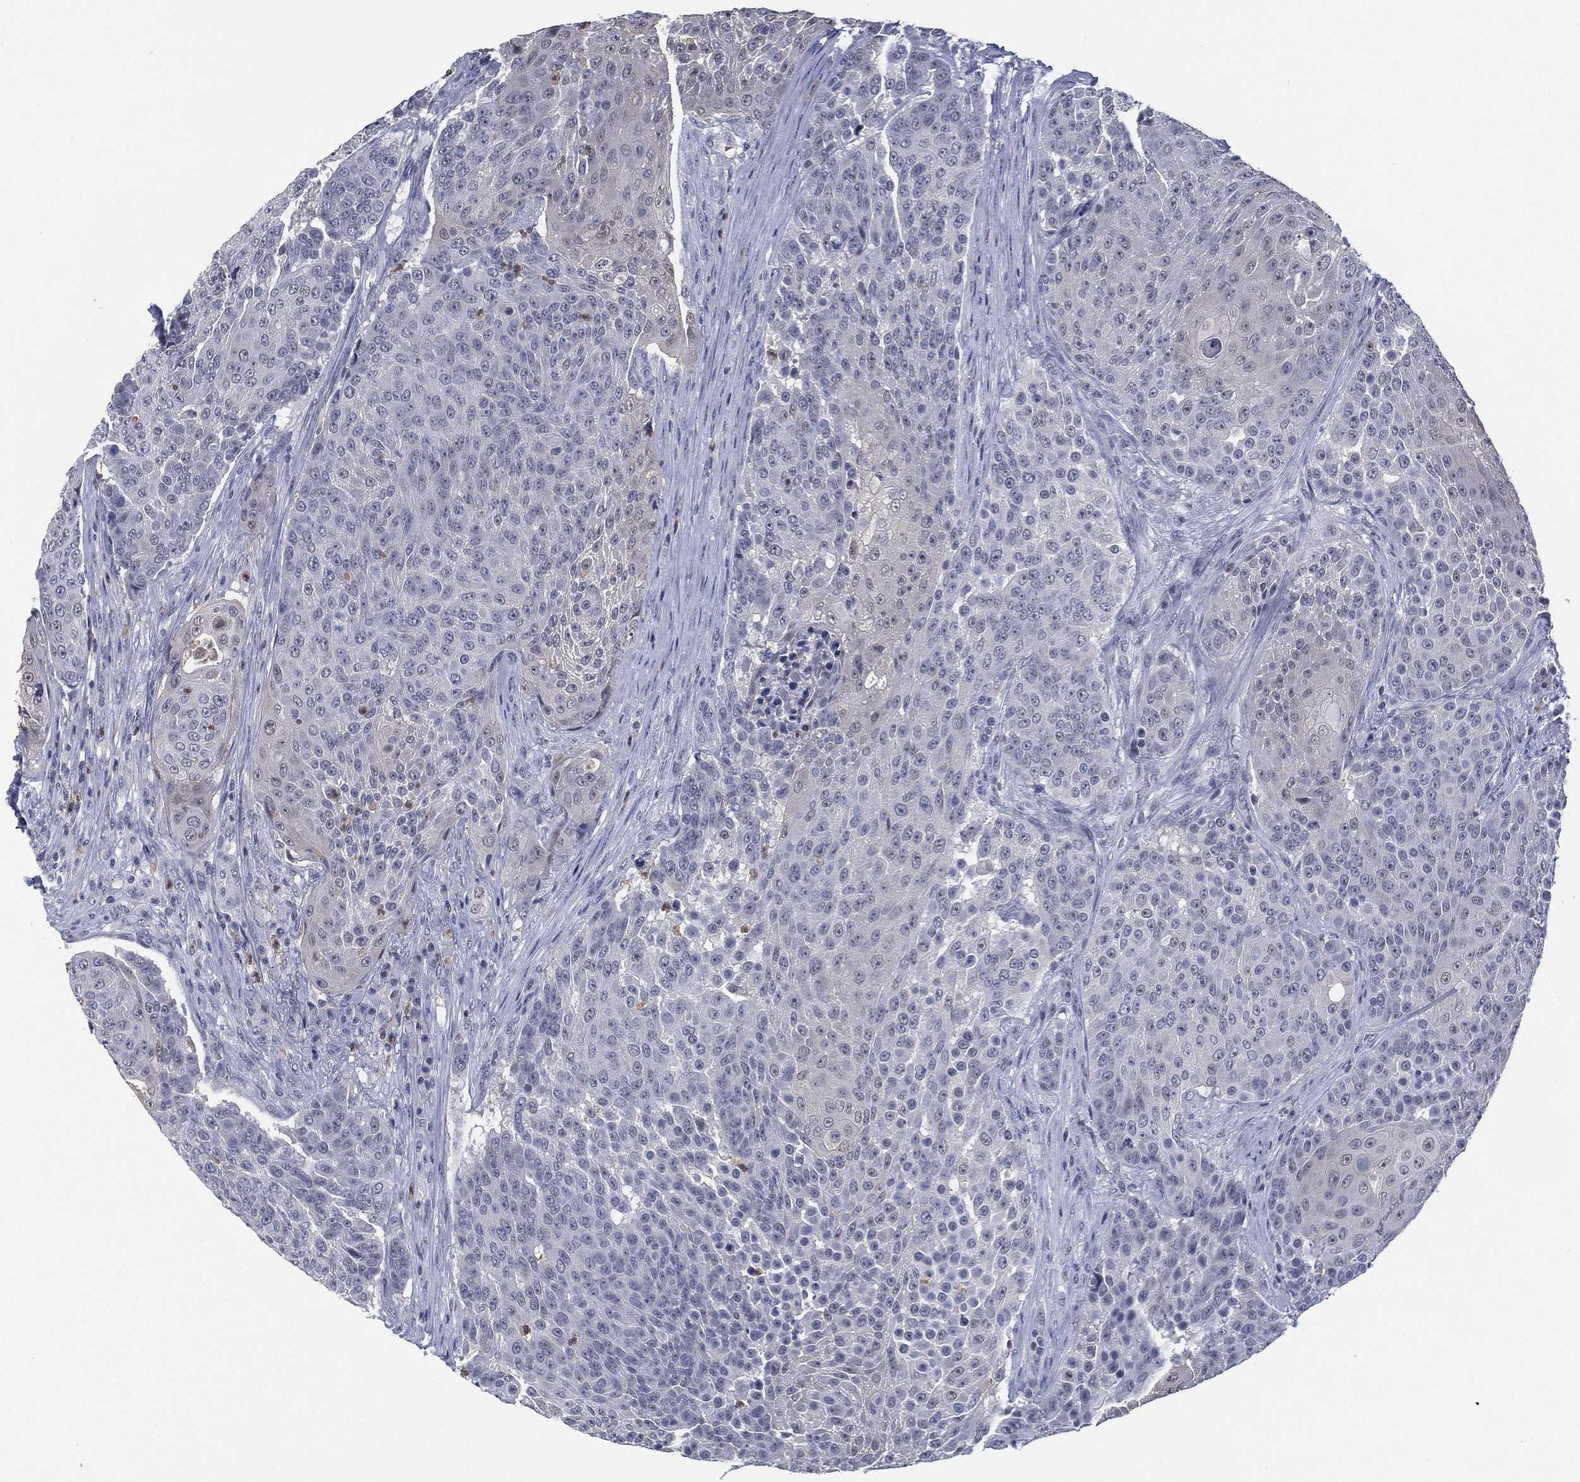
{"staining": {"intensity": "negative", "quantity": "none", "location": "none"}, "tissue": "urothelial cancer", "cell_type": "Tumor cells", "image_type": "cancer", "snomed": [{"axis": "morphology", "description": "Urothelial carcinoma, High grade"}, {"axis": "topography", "description": "Urinary bladder"}], "caption": "A high-resolution photomicrograph shows immunohistochemistry staining of urothelial carcinoma (high-grade), which shows no significant staining in tumor cells.", "gene": "ZNF711", "patient": {"sex": "female", "age": 63}}